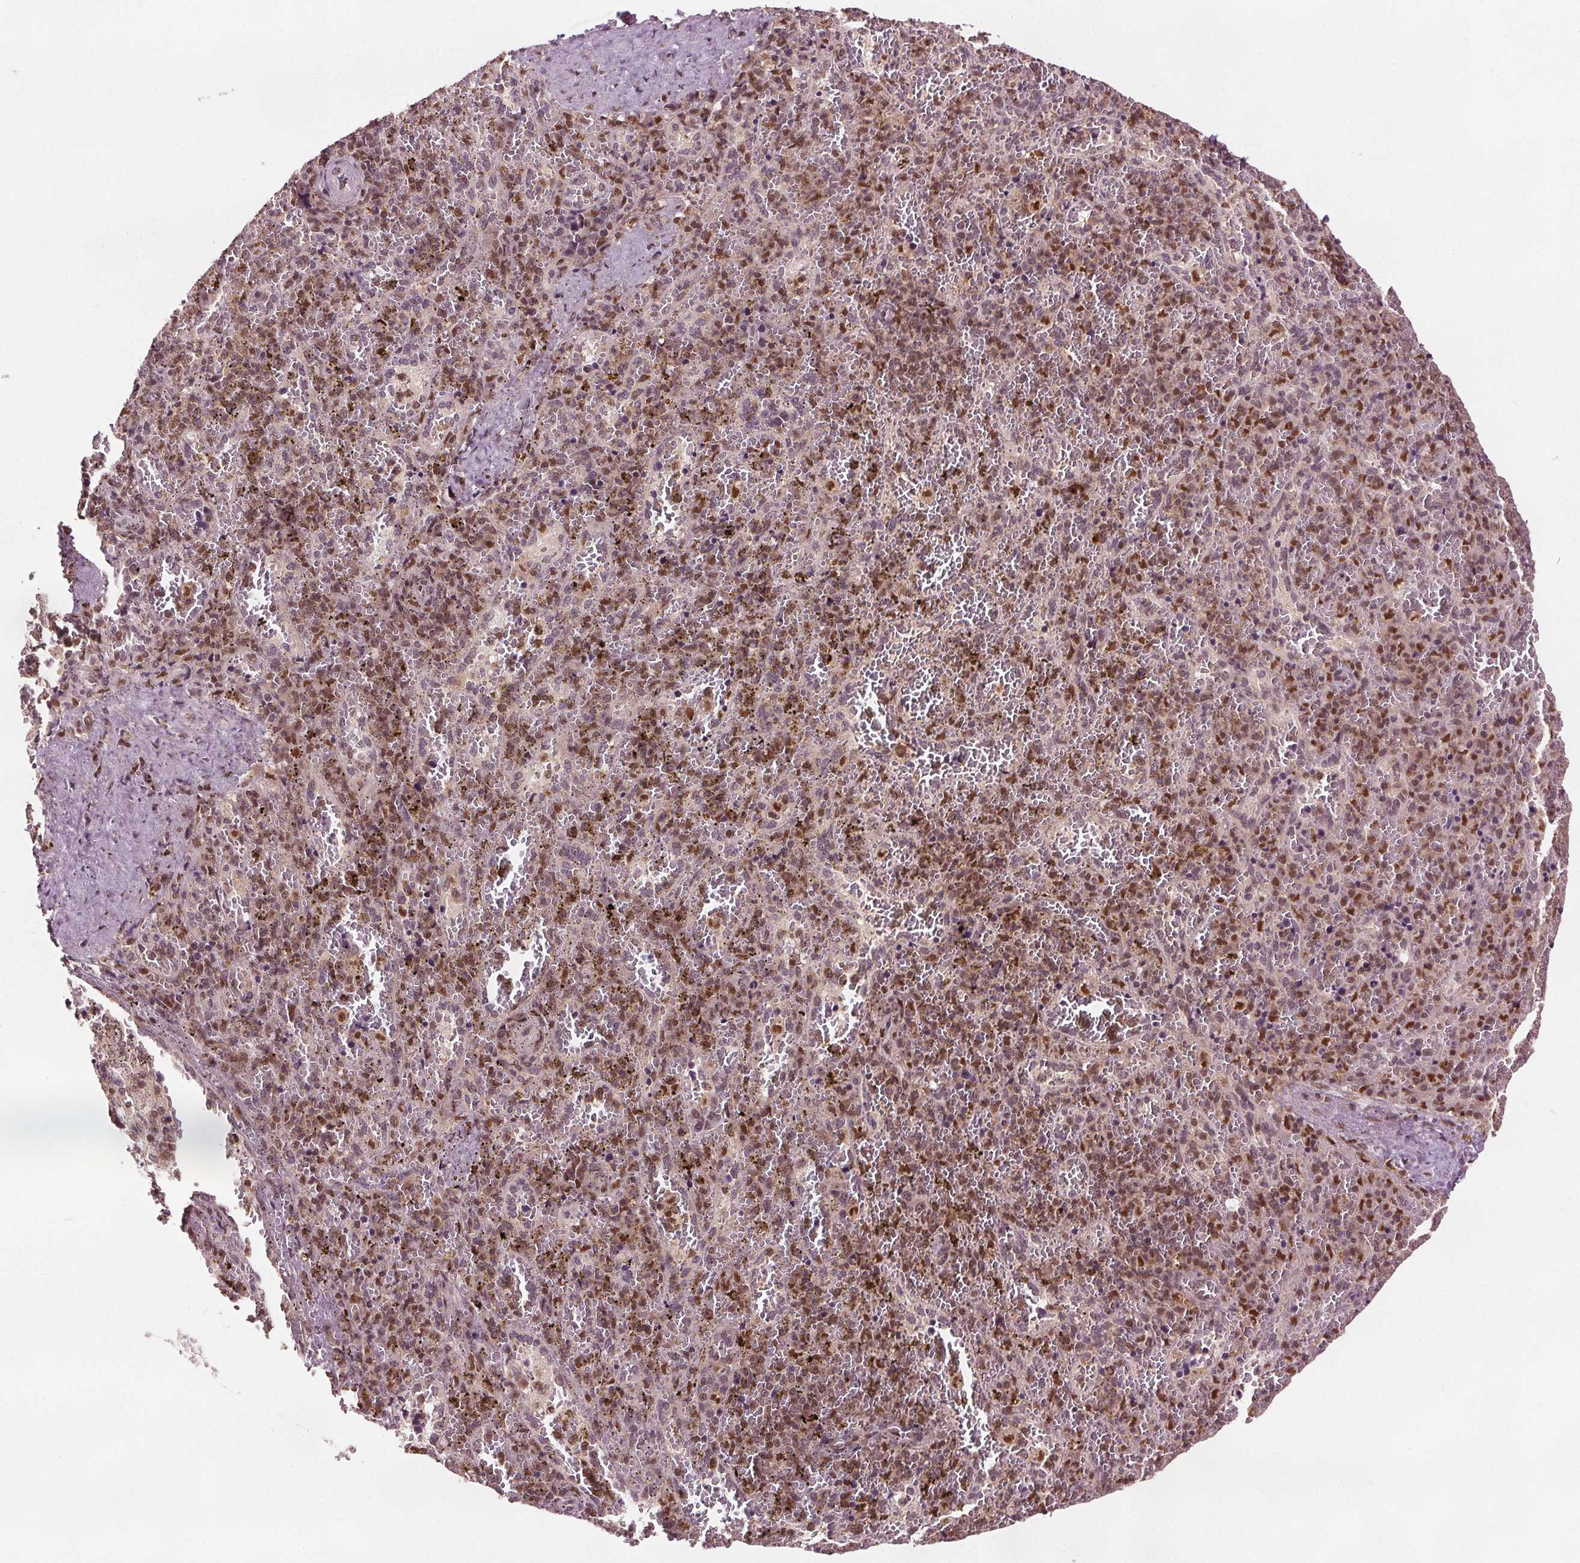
{"staining": {"intensity": "moderate", "quantity": "25%-75%", "location": "nuclear"}, "tissue": "spleen", "cell_type": "Cells in red pulp", "image_type": "normal", "snomed": [{"axis": "morphology", "description": "Normal tissue, NOS"}, {"axis": "topography", "description": "Spleen"}], "caption": "Immunohistochemical staining of unremarkable spleen demonstrates moderate nuclear protein staining in approximately 25%-75% of cells in red pulp.", "gene": "DDX11", "patient": {"sex": "female", "age": 50}}